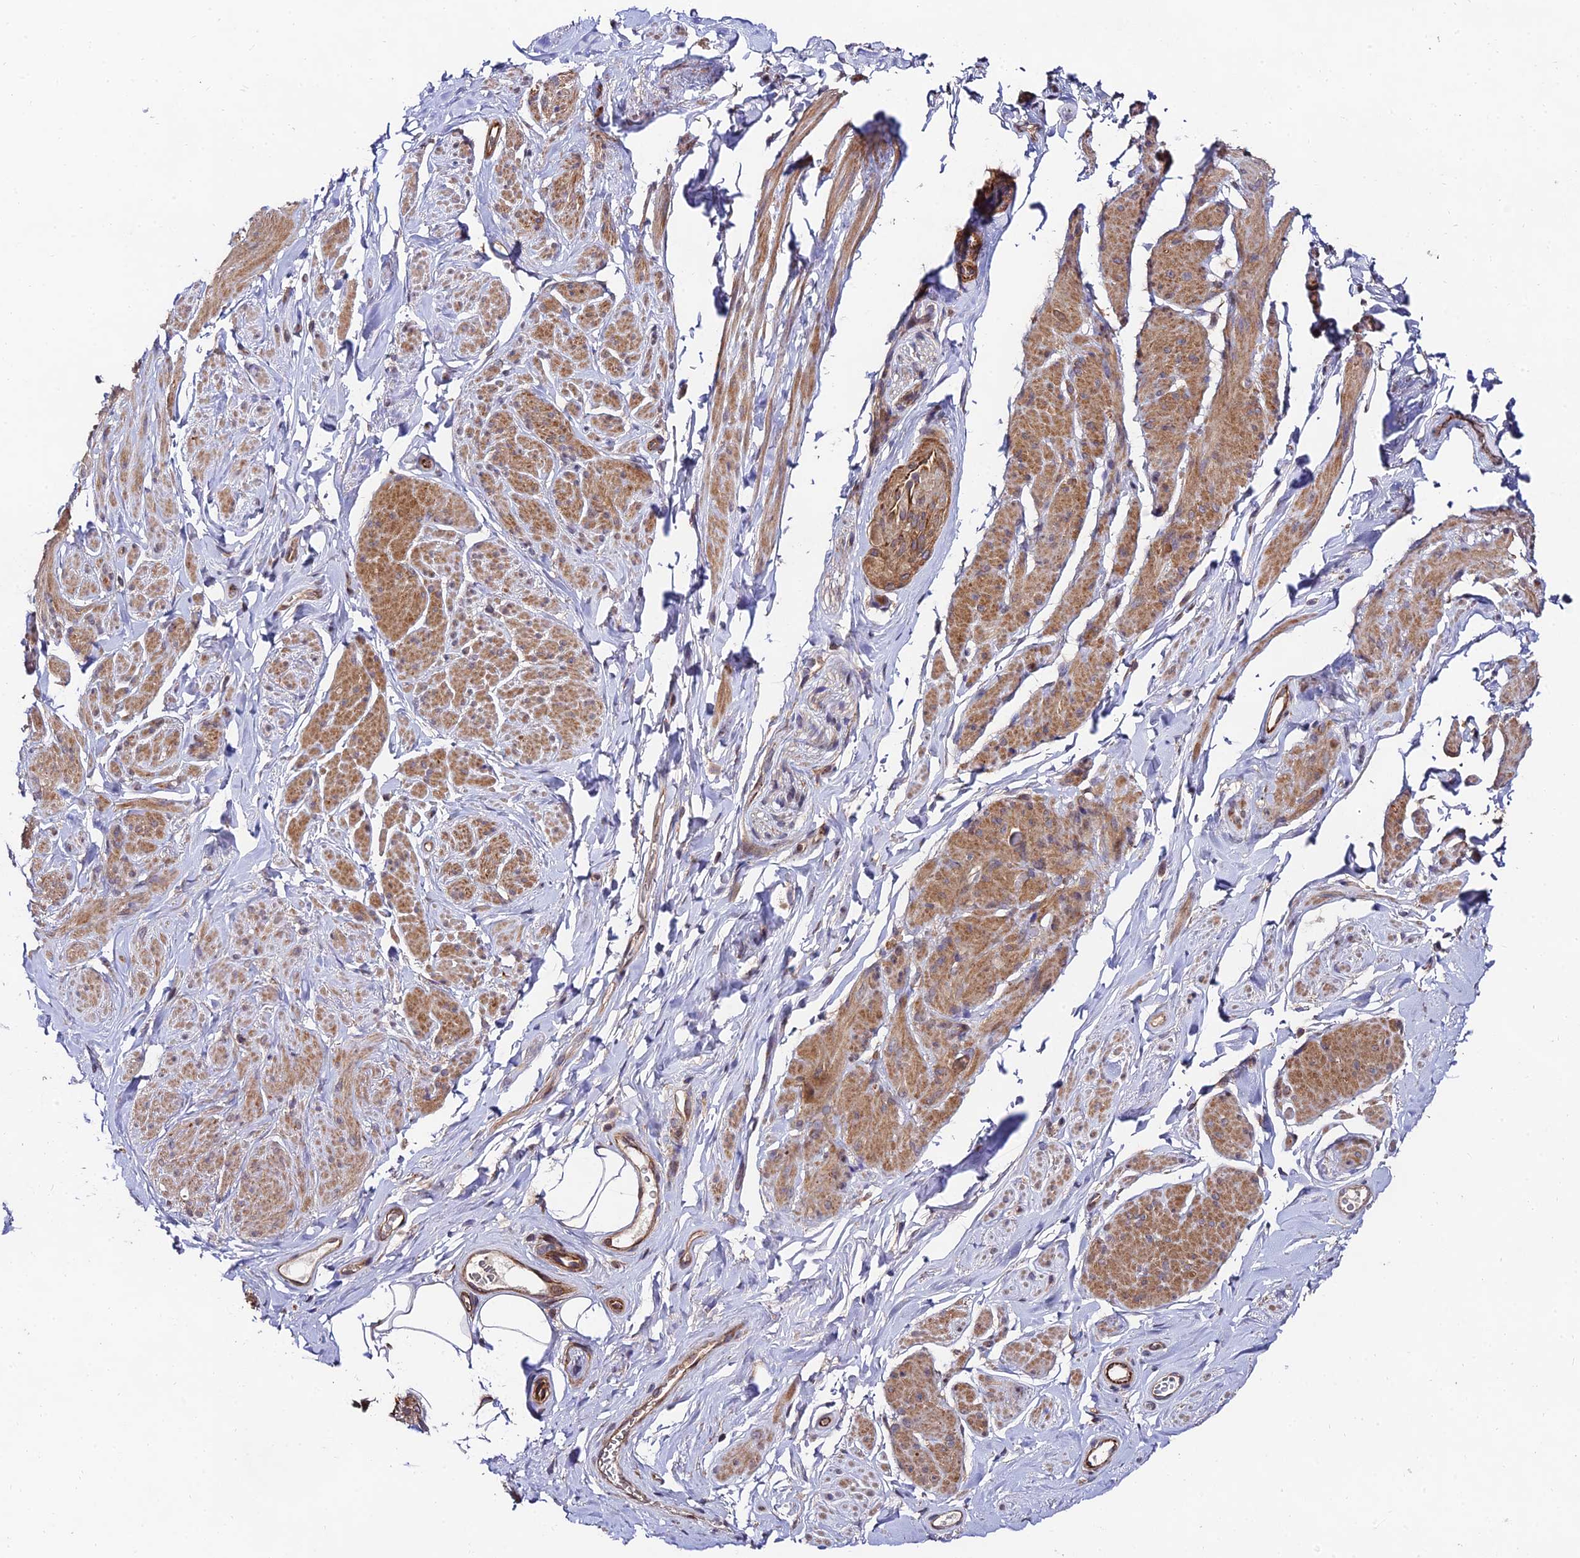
{"staining": {"intensity": "moderate", "quantity": "<25%", "location": "cytoplasmic/membranous"}, "tissue": "smooth muscle", "cell_type": "Smooth muscle cells", "image_type": "normal", "snomed": [{"axis": "morphology", "description": "Normal tissue, NOS"}, {"axis": "topography", "description": "Smooth muscle"}, {"axis": "topography", "description": "Peripheral nerve tissue"}], "caption": "Unremarkable smooth muscle displays moderate cytoplasmic/membranous expression in about <25% of smooth muscle cells Ihc stains the protein in brown and the nuclei are stained blue..", "gene": "MKKS", "patient": {"sex": "male", "age": 69}}